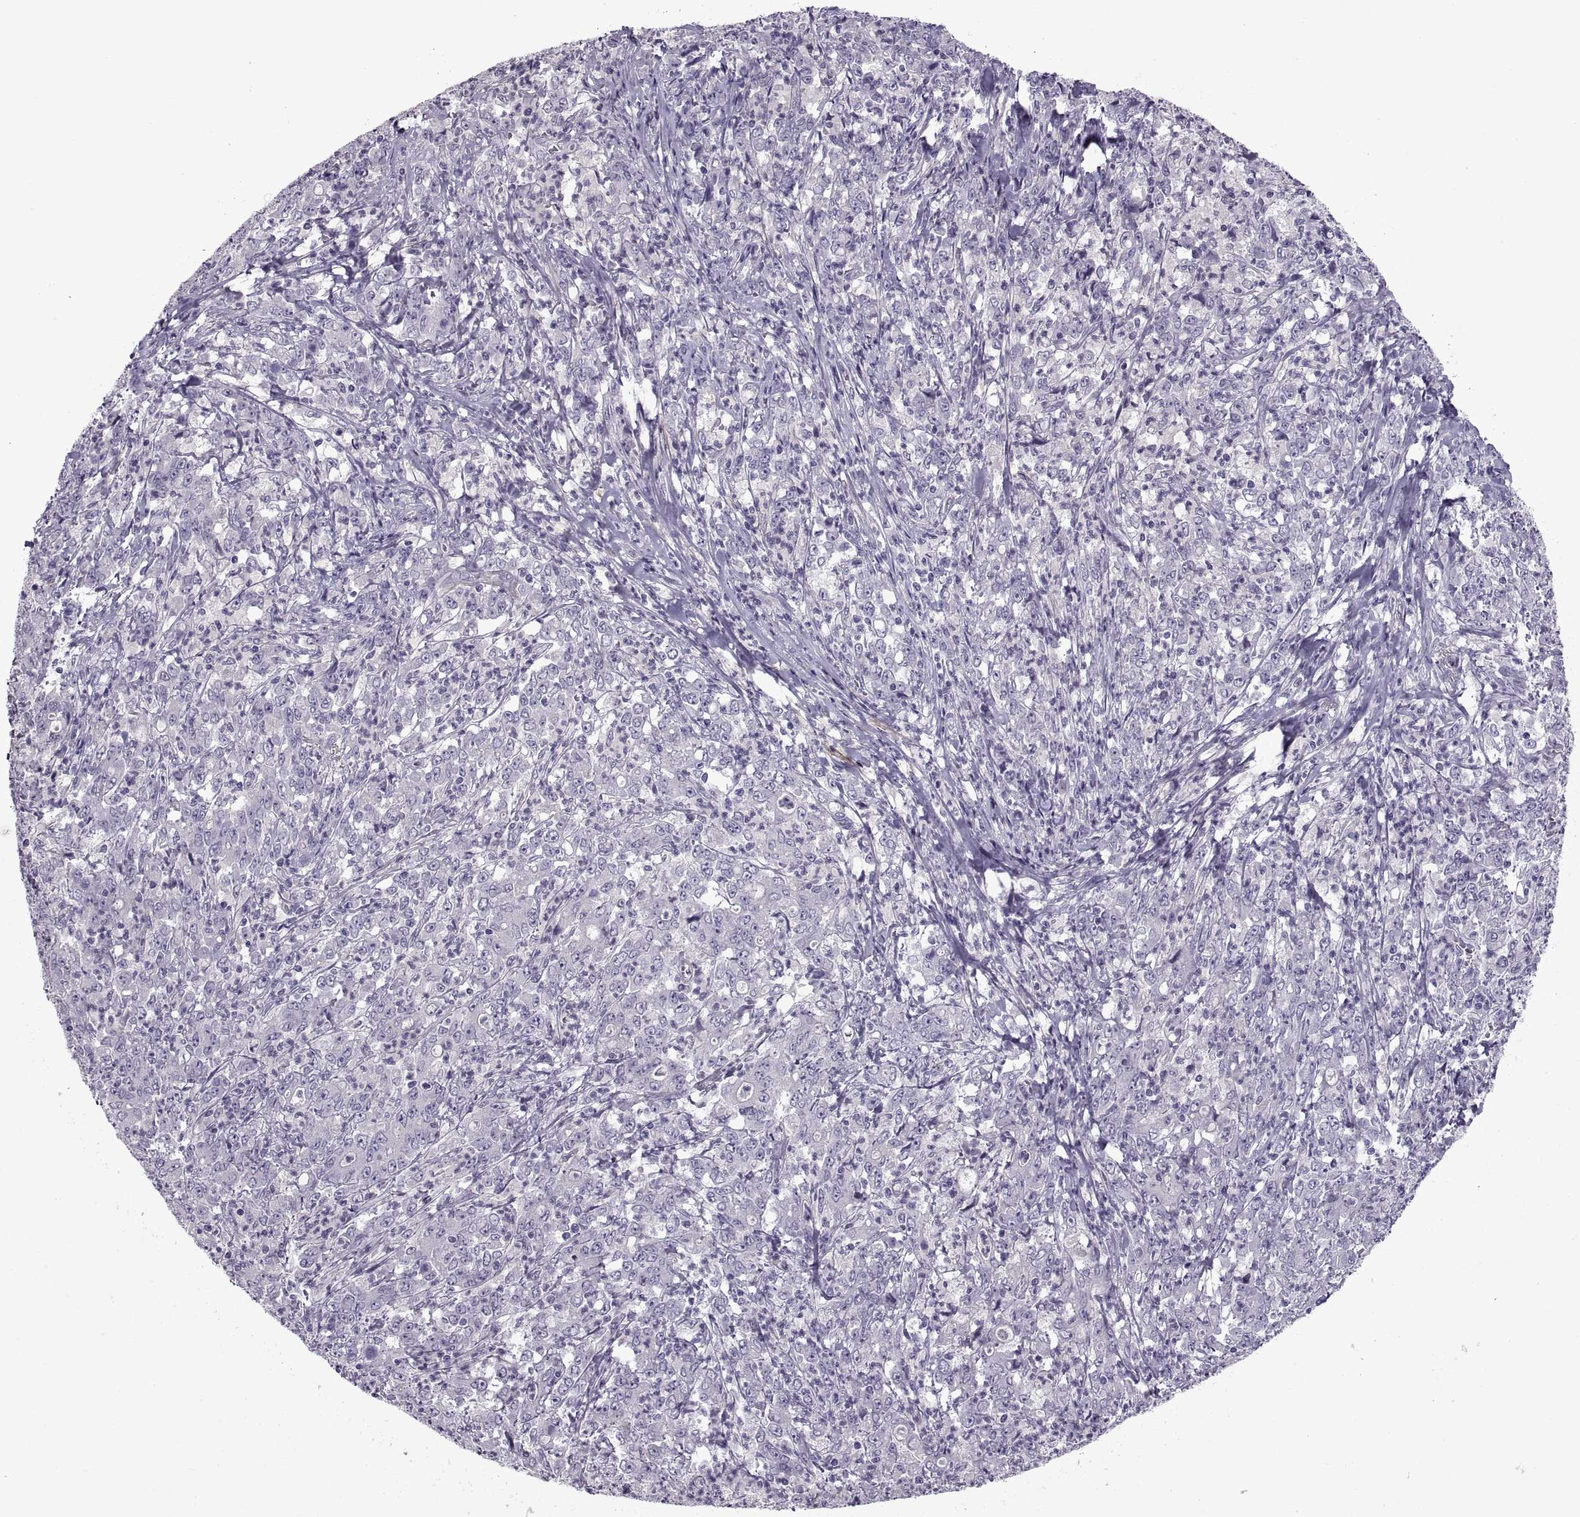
{"staining": {"intensity": "negative", "quantity": "none", "location": "none"}, "tissue": "stomach cancer", "cell_type": "Tumor cells", "image_type": "cancer", "snomed": [{"axis": "morphology", "description": "Adenocarcinoma, NOS"}, {"axis": "topography", "description": "Stomach, lower"}], "caption": "Tumor cells are negative for protein expression in human stomach cancer (adenocarcinoma).", "gene": "BSPH1", "patient": {"sex": "female", "age": 71}}